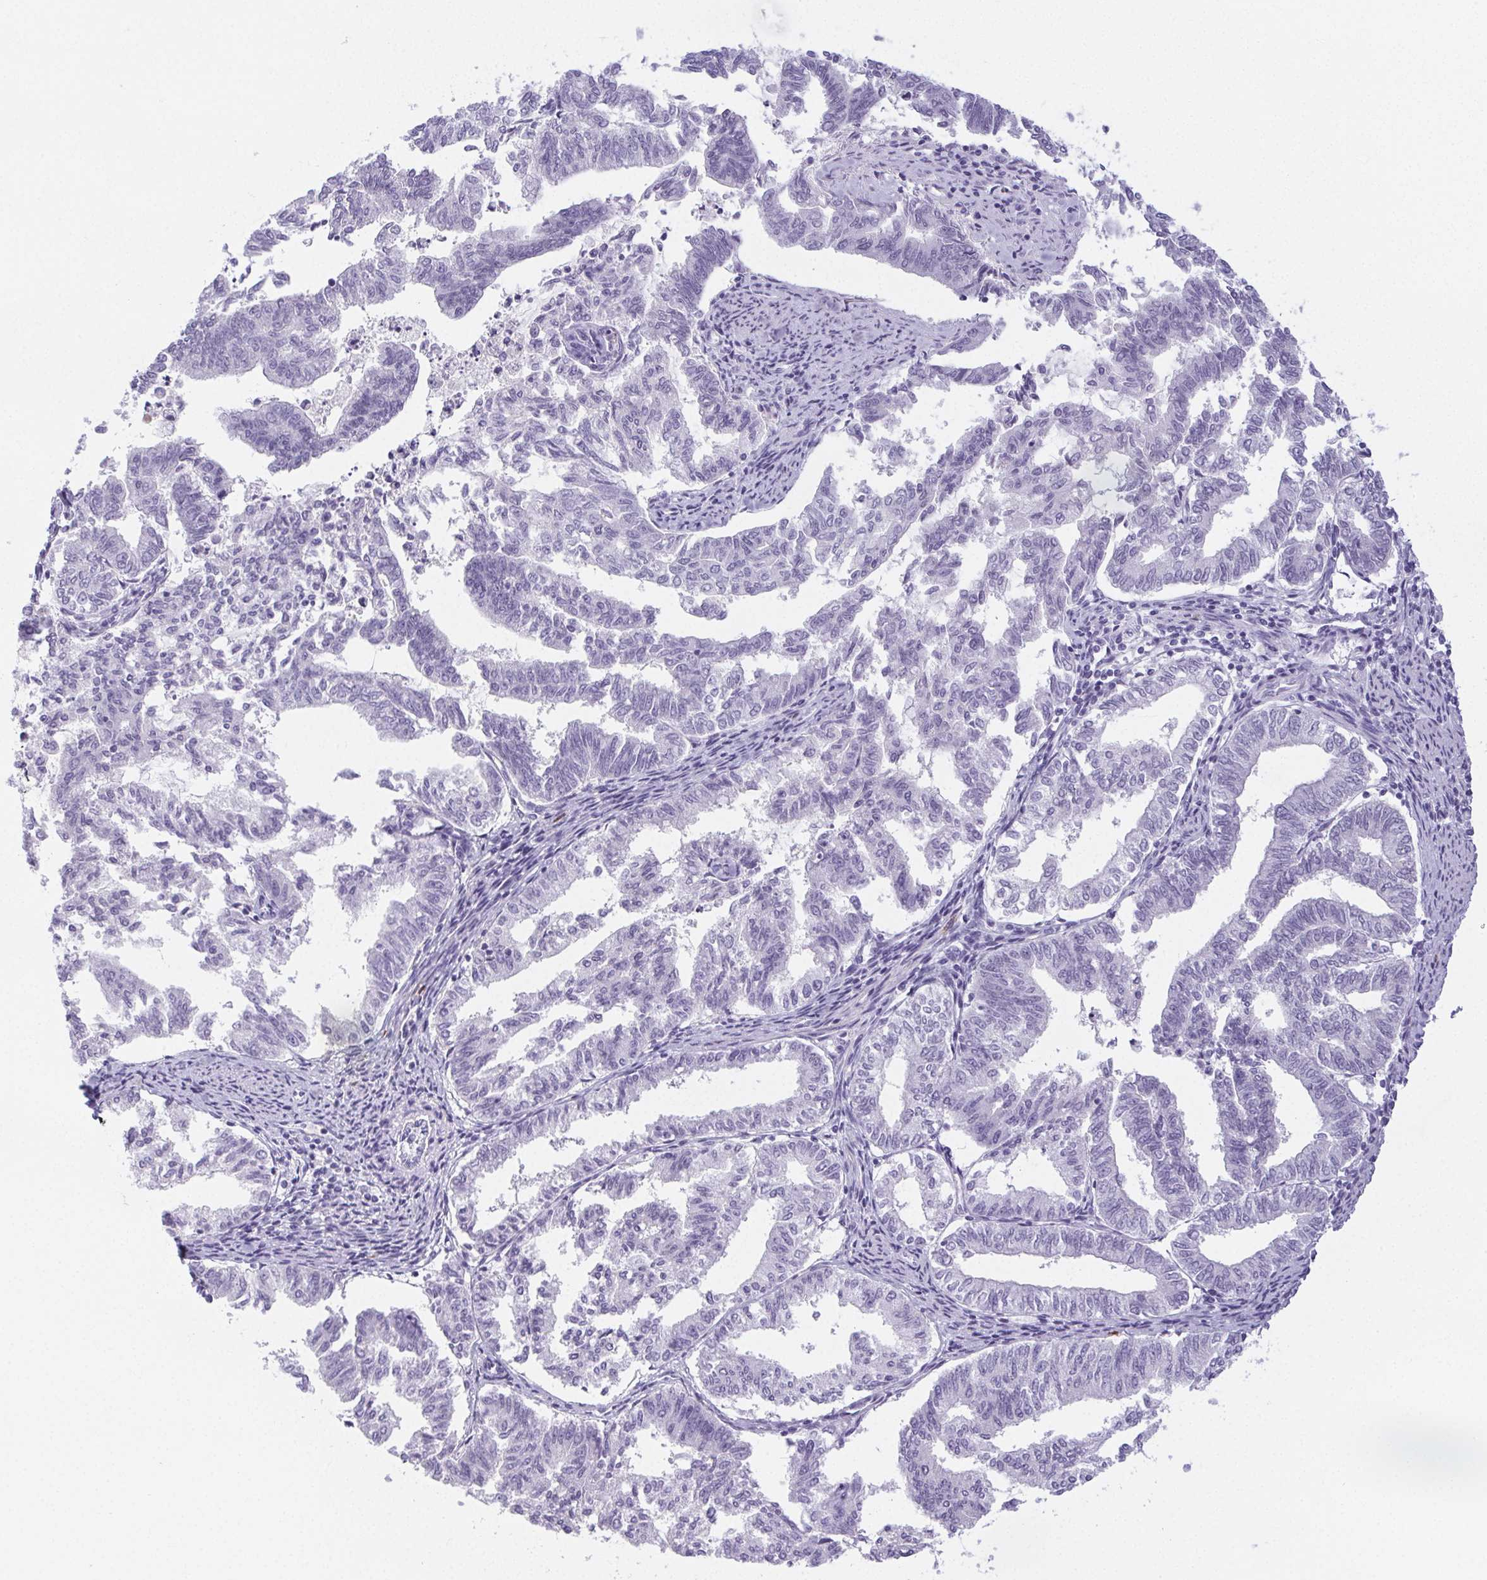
{"staining": {"intensity": "negative", "quantity": "none", "location": "none"}, "tissue": "endometrial cancer", "cell_type": "Tumor cells", "image_type": "cancer", "snomed": [{"axis": "morphology", "description": "Adenocarcinoma, NOS"}, {"axis": "topography", "description": "Endometrium"}], "caption": "Photomicrograph shows no protein staining in tumor cells of endometrial adenocarcinoma tissue. (DAB (3,3'-diaminobenzidine) IHC, high magnification).", "gene": "ST8SIA3", "patient": {"sex": "female", "age": 79}}